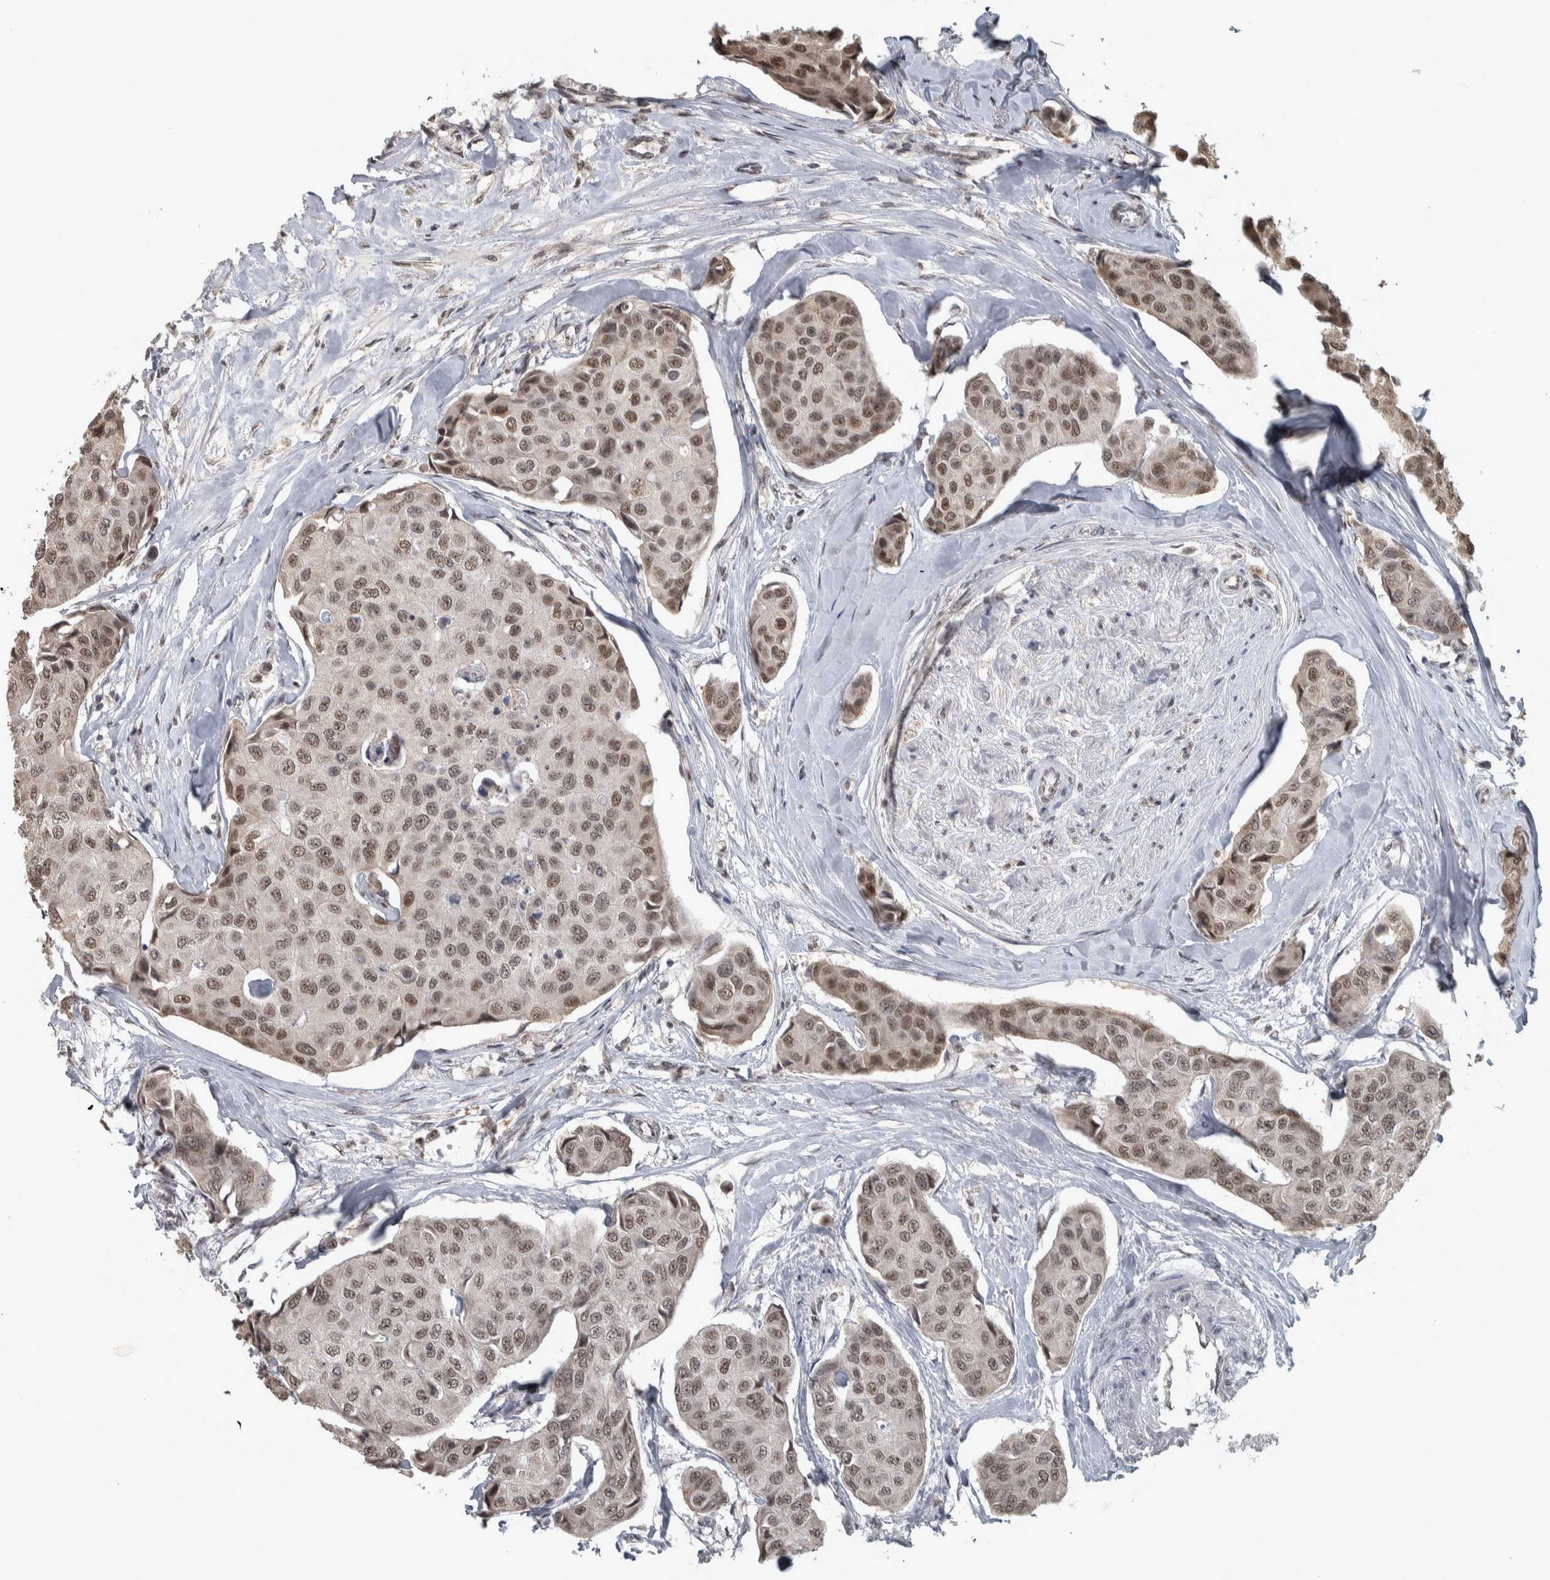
{"staining": {"intensity": "weak", "quantity": ">75%", "location": "nuclear"}, "tissue": "breast cancer", "cell_type": "Tumor cells", "image_type": "cancer", "snomed": [{"axis": "morphology", "description": "Duct carcinoma"}, {"axis": "topography", "description": "Breast"}], "caption": "Immunohistochemistry photomicrograph of human invasive ductal carcinoma (breast) stained for a protein (brown), which demonstrates low levels of weak nuclear staining in approximately >75% of tumor cells.", "gene": "DDX42", "patient": {"sex": "female", "age": 80}}